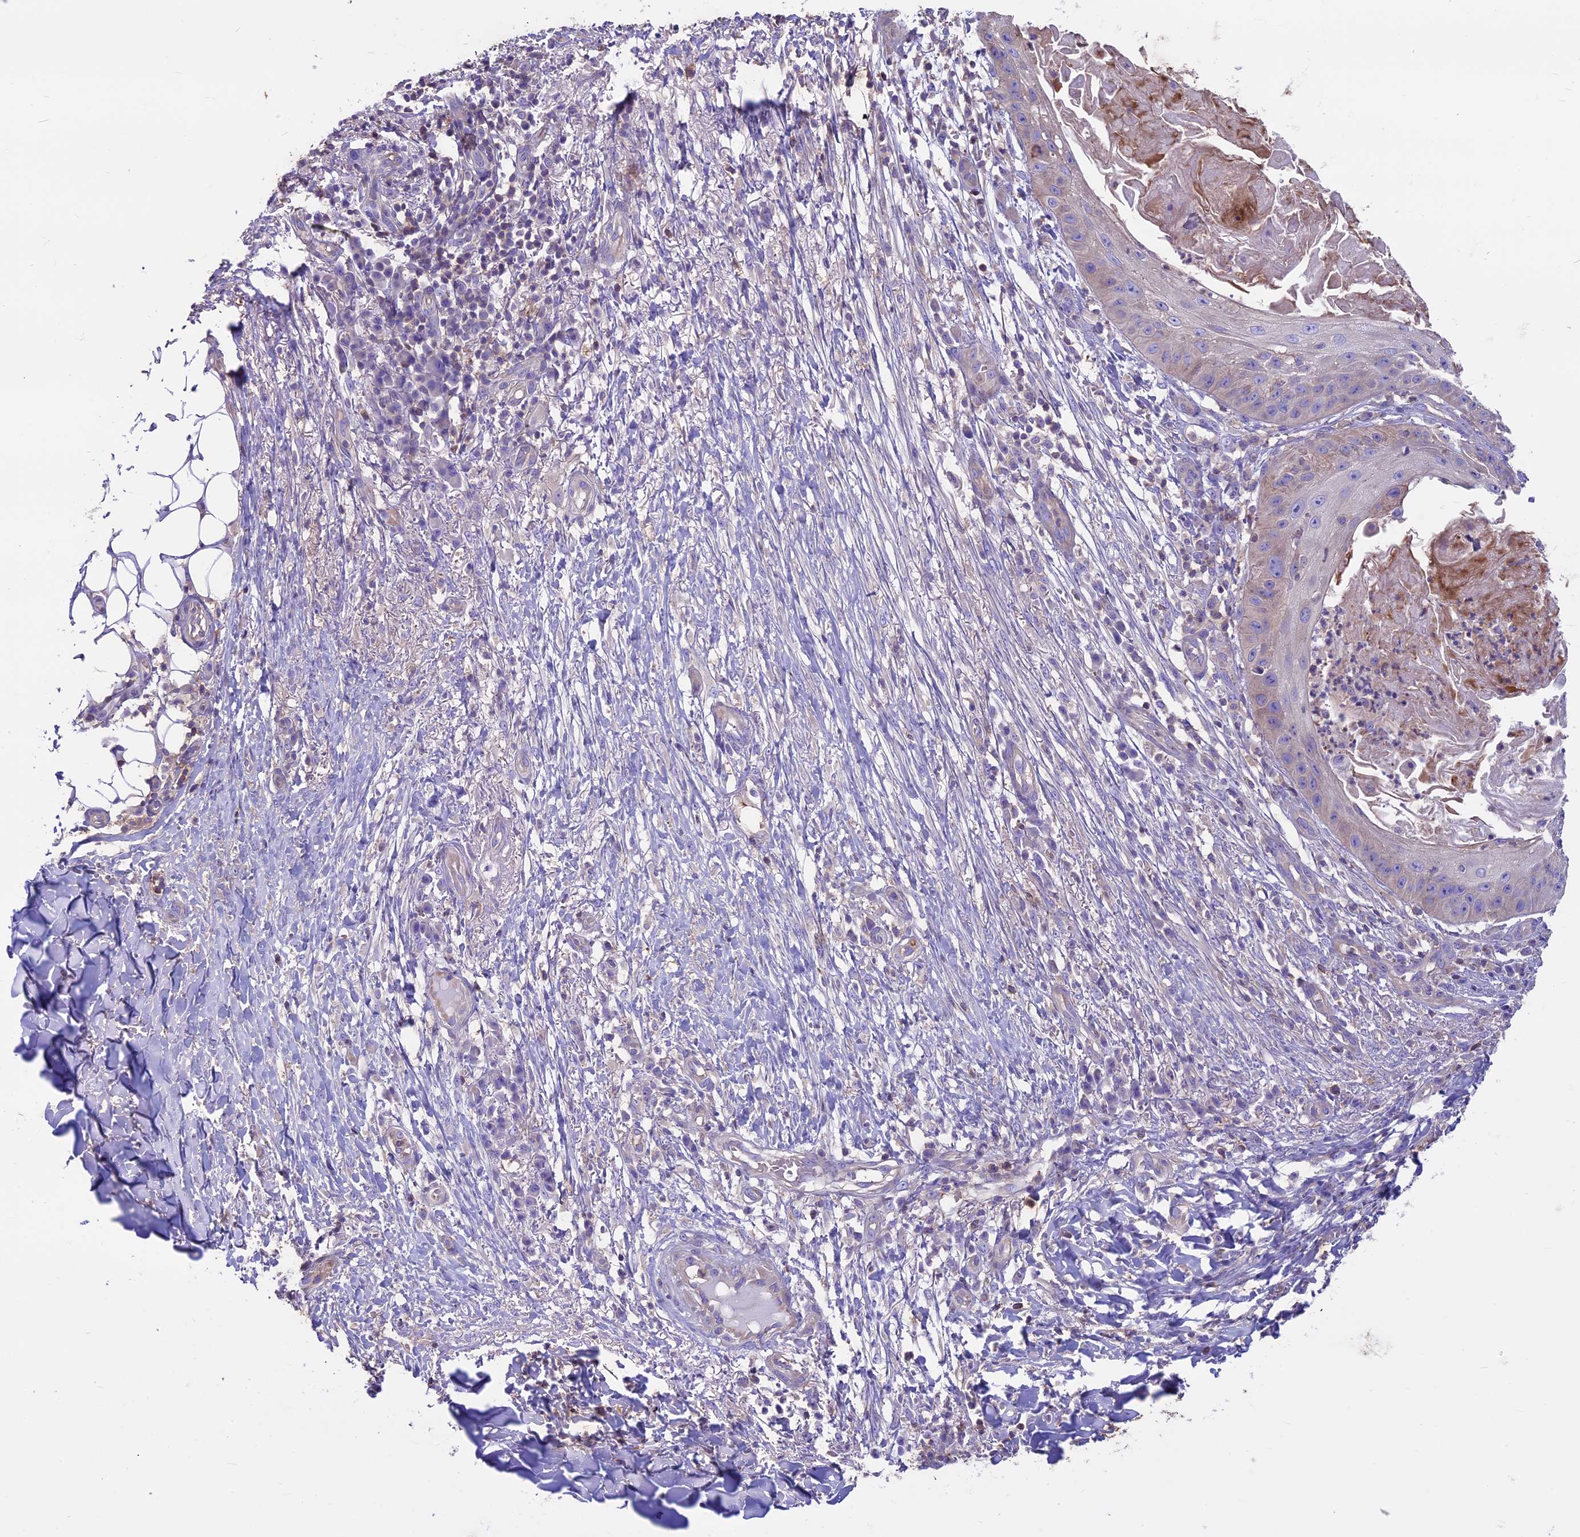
{"staining": {"intensity": "weak", "quantity": "<25%", "location": "cytoplasmic/membranous"}, "tissue": "skin cancer", "cell_type": "Tumor cells", "image_type": "cancer", "snomed": [{"axis": "morphology", "description": "Squamous cell carcinoma, NOS"}, {"axis": "topography", "description": "Skin"}], "caption": "DAB immunohistochemical staining of human skin squamous cell carcinoma exhibits no significant positivity in tumor cells. Brightfield microscopy of IHC stained with DAB (3,3'-diaminobenzidine) (brown) and hematoxylin (blue), captured at high magnification.", "gene": "CDAN1", "patient": {"sex": "male", "age": 70}}